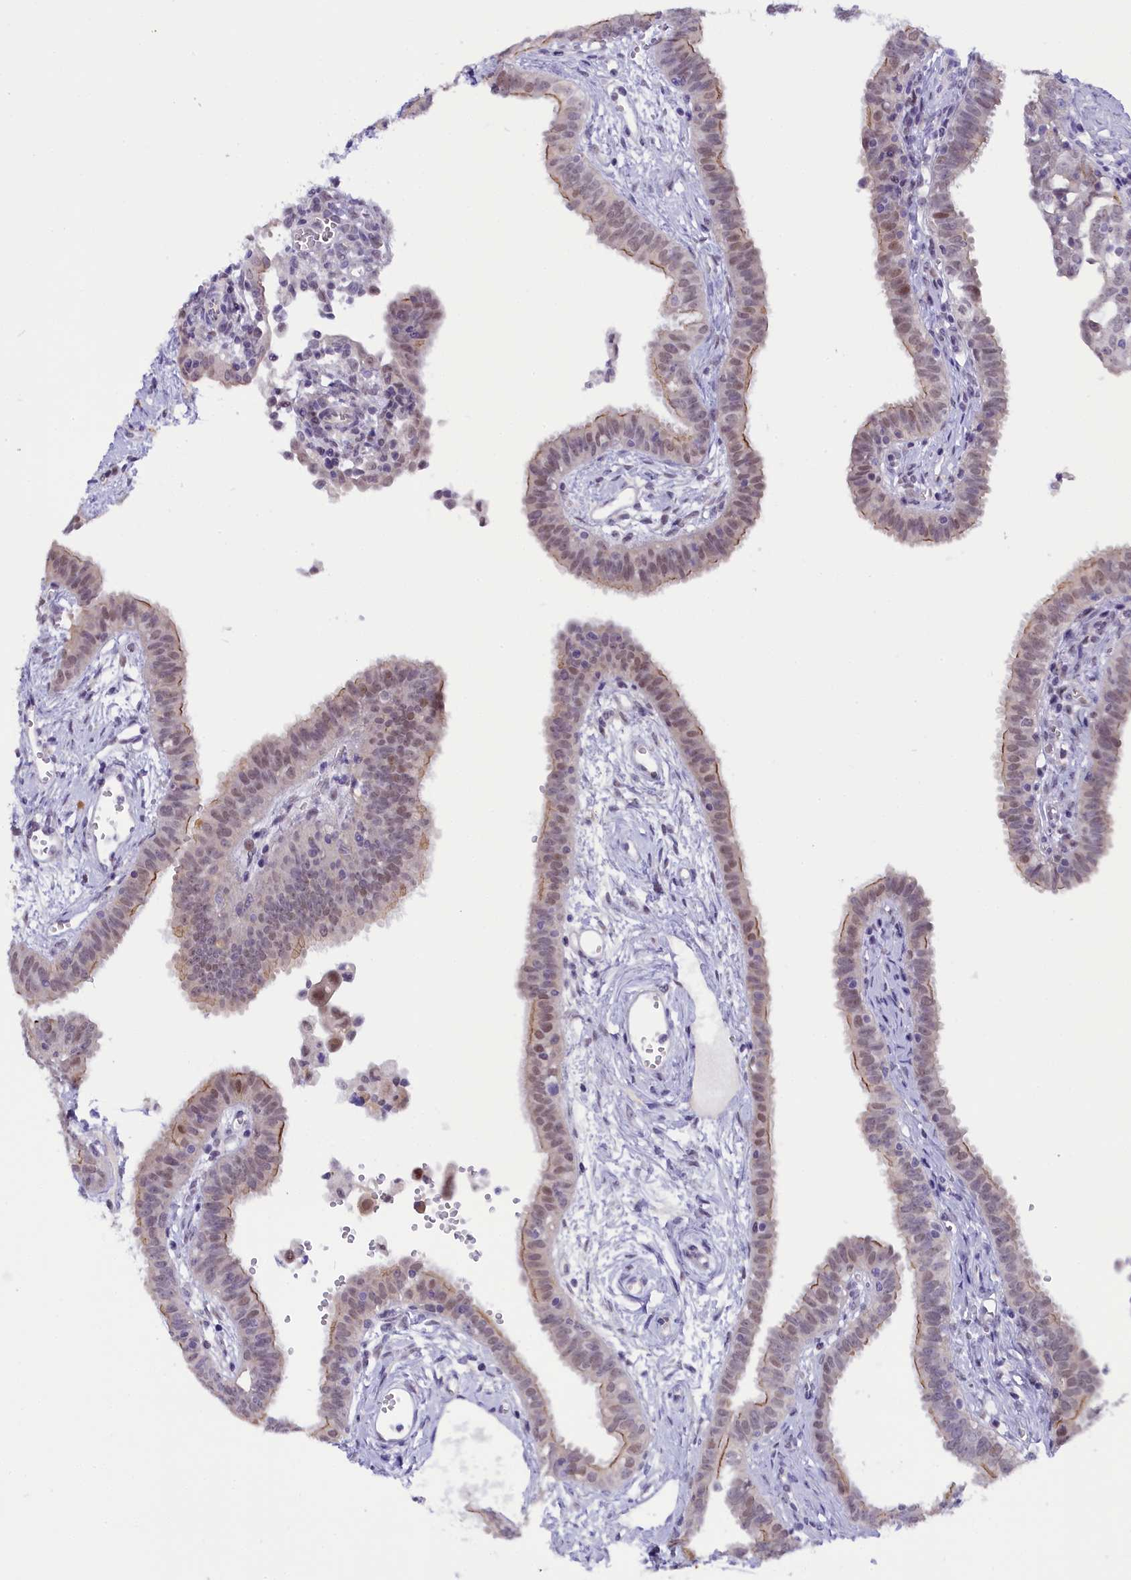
{"staining": {"intensity": "moderate", "quantity": "25%-75%", "location": "cytoplasmic/membranous,nuclear"}, "tissue": "fallopian tube", "cell_type": "Glandular cells", "image_type": "normal", "snomed": [{"axis": "morphology", "description": "Normal tissue, NOS"}, {"axis": "morphology", "description": "Carcinoma, NOS"}, {"axis": "topography", "description": "Fallopian tube"}, {"axis": "topography", "description": "Ovary"}], "caption": "Immunohistochemical staining of normal fallopian tube demonstrates moderate cytoplasmic/membranous,nuclear protein positivity in approximately 25%-75% of glandular cells. Immunohistochemistry (ihc) stains the protein of interest in brown and the nuclei are stained blue.", "gene": "OSGEP", "patient": {"sex": "female", "age": 59}}